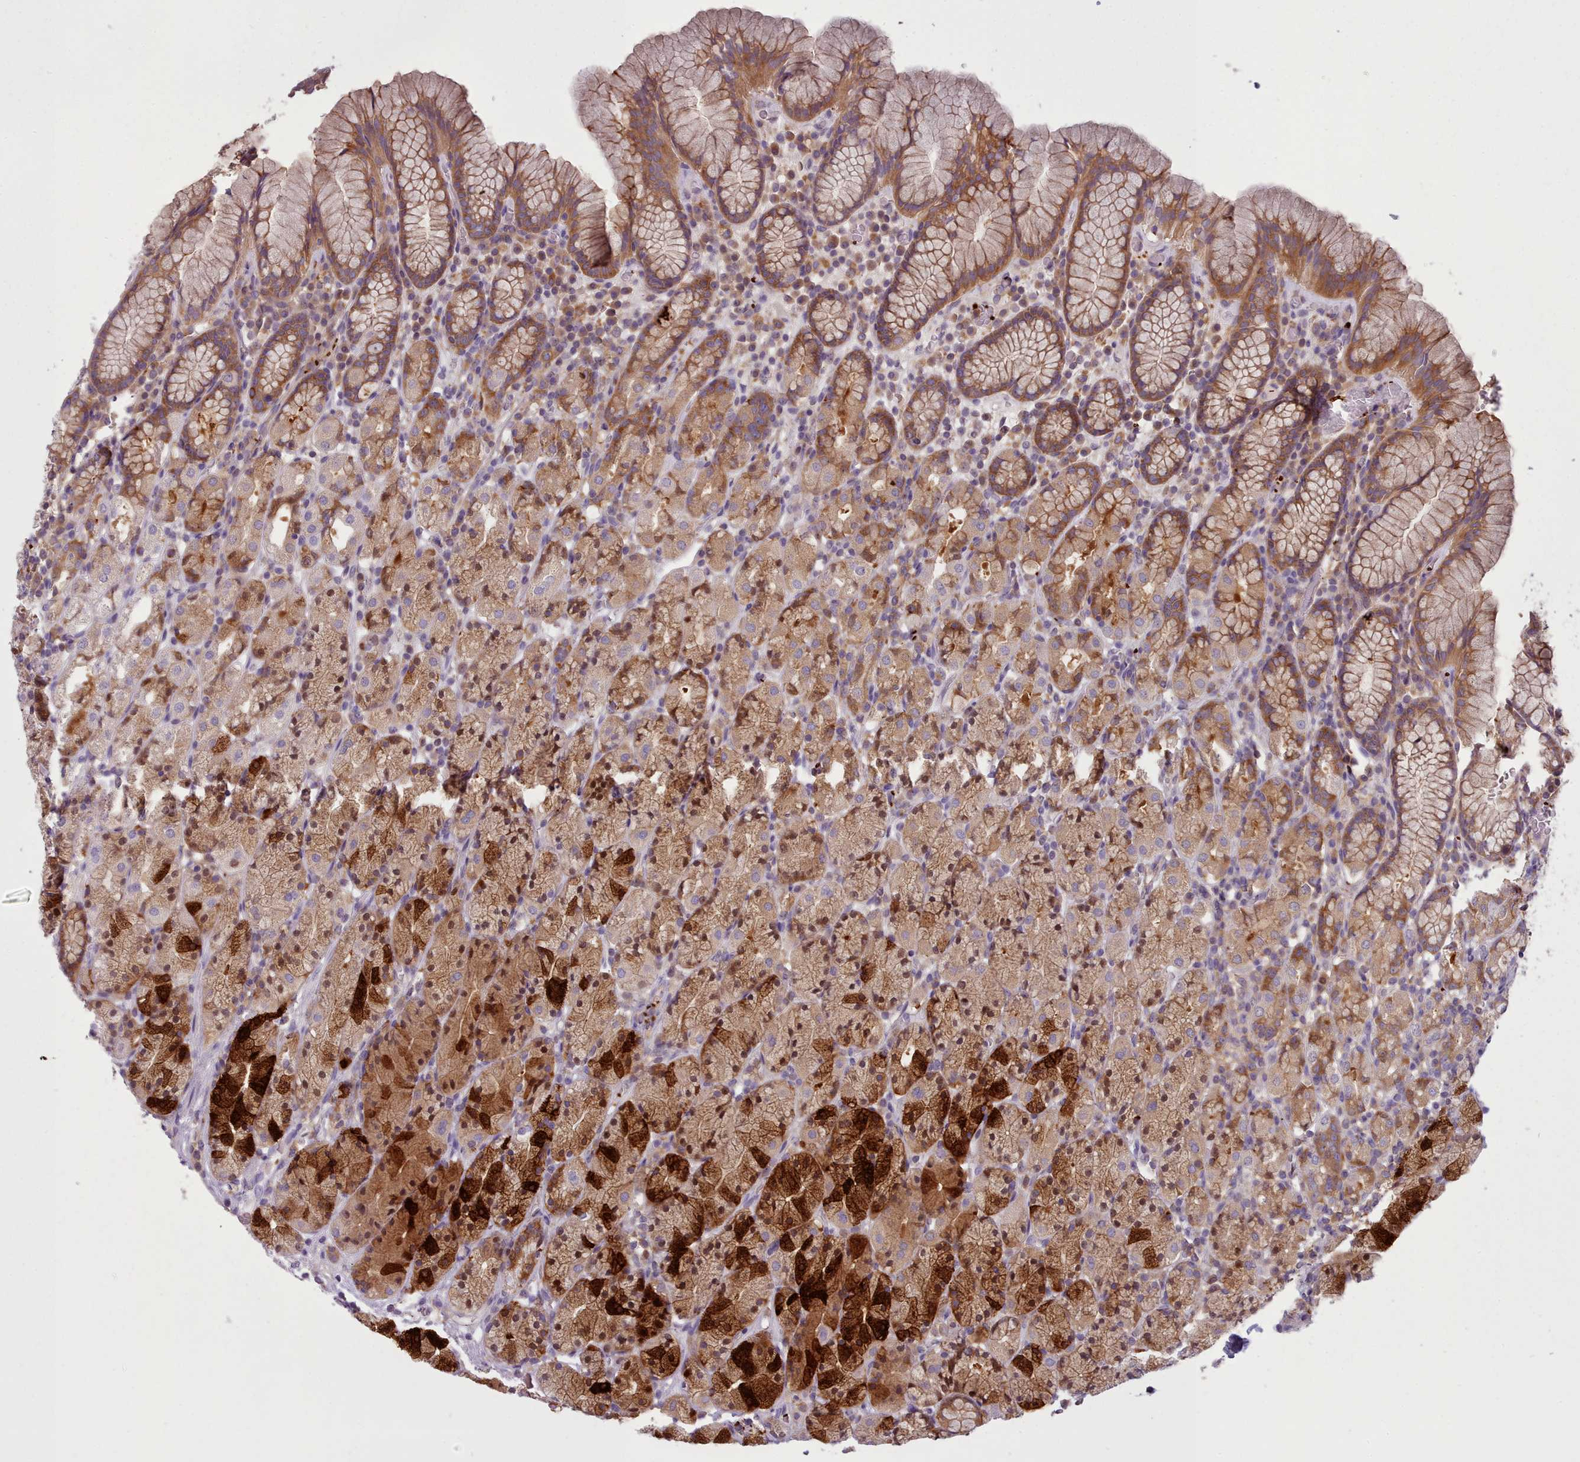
{"staining": {"intensity": "strong", "quantity": ">75%", "location": "cytoplasmic/membranous,nuclear"}, "tissue": "stomach", "cell_type": "Glandular cells", "image_type": "normal", "snomed": [{"axis": "morphology", "description": "Normal tissue, NOS"}, {"axis": "topography", "description": "Stomach, upper"}, {"axis": "topography", "description": "Stomach"}], "caption": "The histopathology image demonstrates immunohistochemical staining of benign stomach. There is strong cytoplasmic/membranous,nuclear positivity is seen in about >75% of glandular cells.", "gene": "NDST2", "patient": {"sex": "male", "age": 62}}